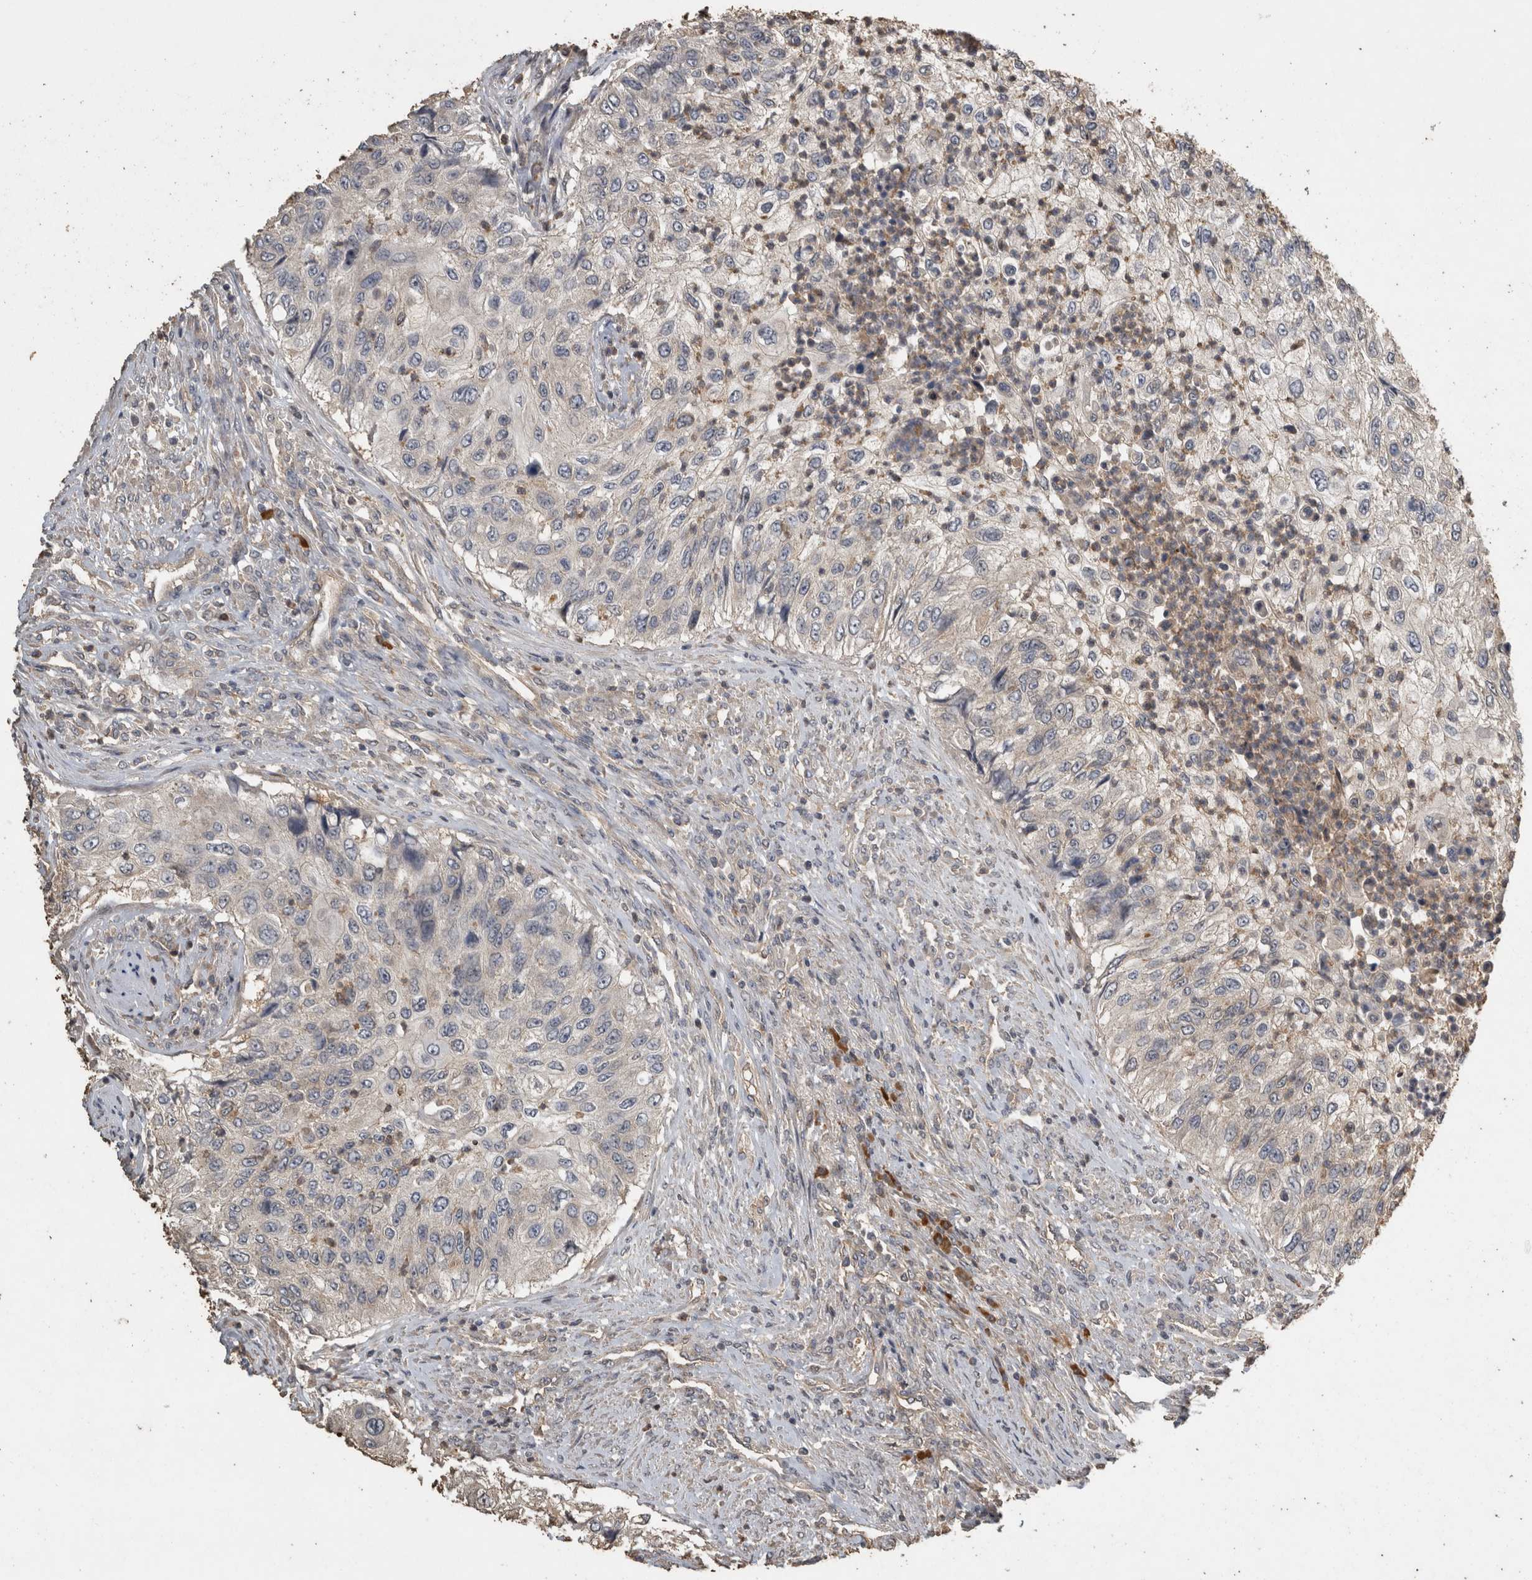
{"staining": {"intensity": "weak", "quantity": "<25%", "location": "cytoplasmic/membranous"}, "tissue": "urothelial cancer", "cell_type": "Tumor cells", "image_type": "cancer", "snomed": [{"axis": "morphology", "description": "Urothelial carcinoma, High grade"}, {"axis": "topography", "description": "Urinary bladder"}], "caption": "This is an immunohistochemistry (IHC) photomicrograph of human urothelial carcinoma (high-grade). There is no expression in tumor cells.", "gene": "RHPN1", "patient": {"sex": "female", "age": 60}}